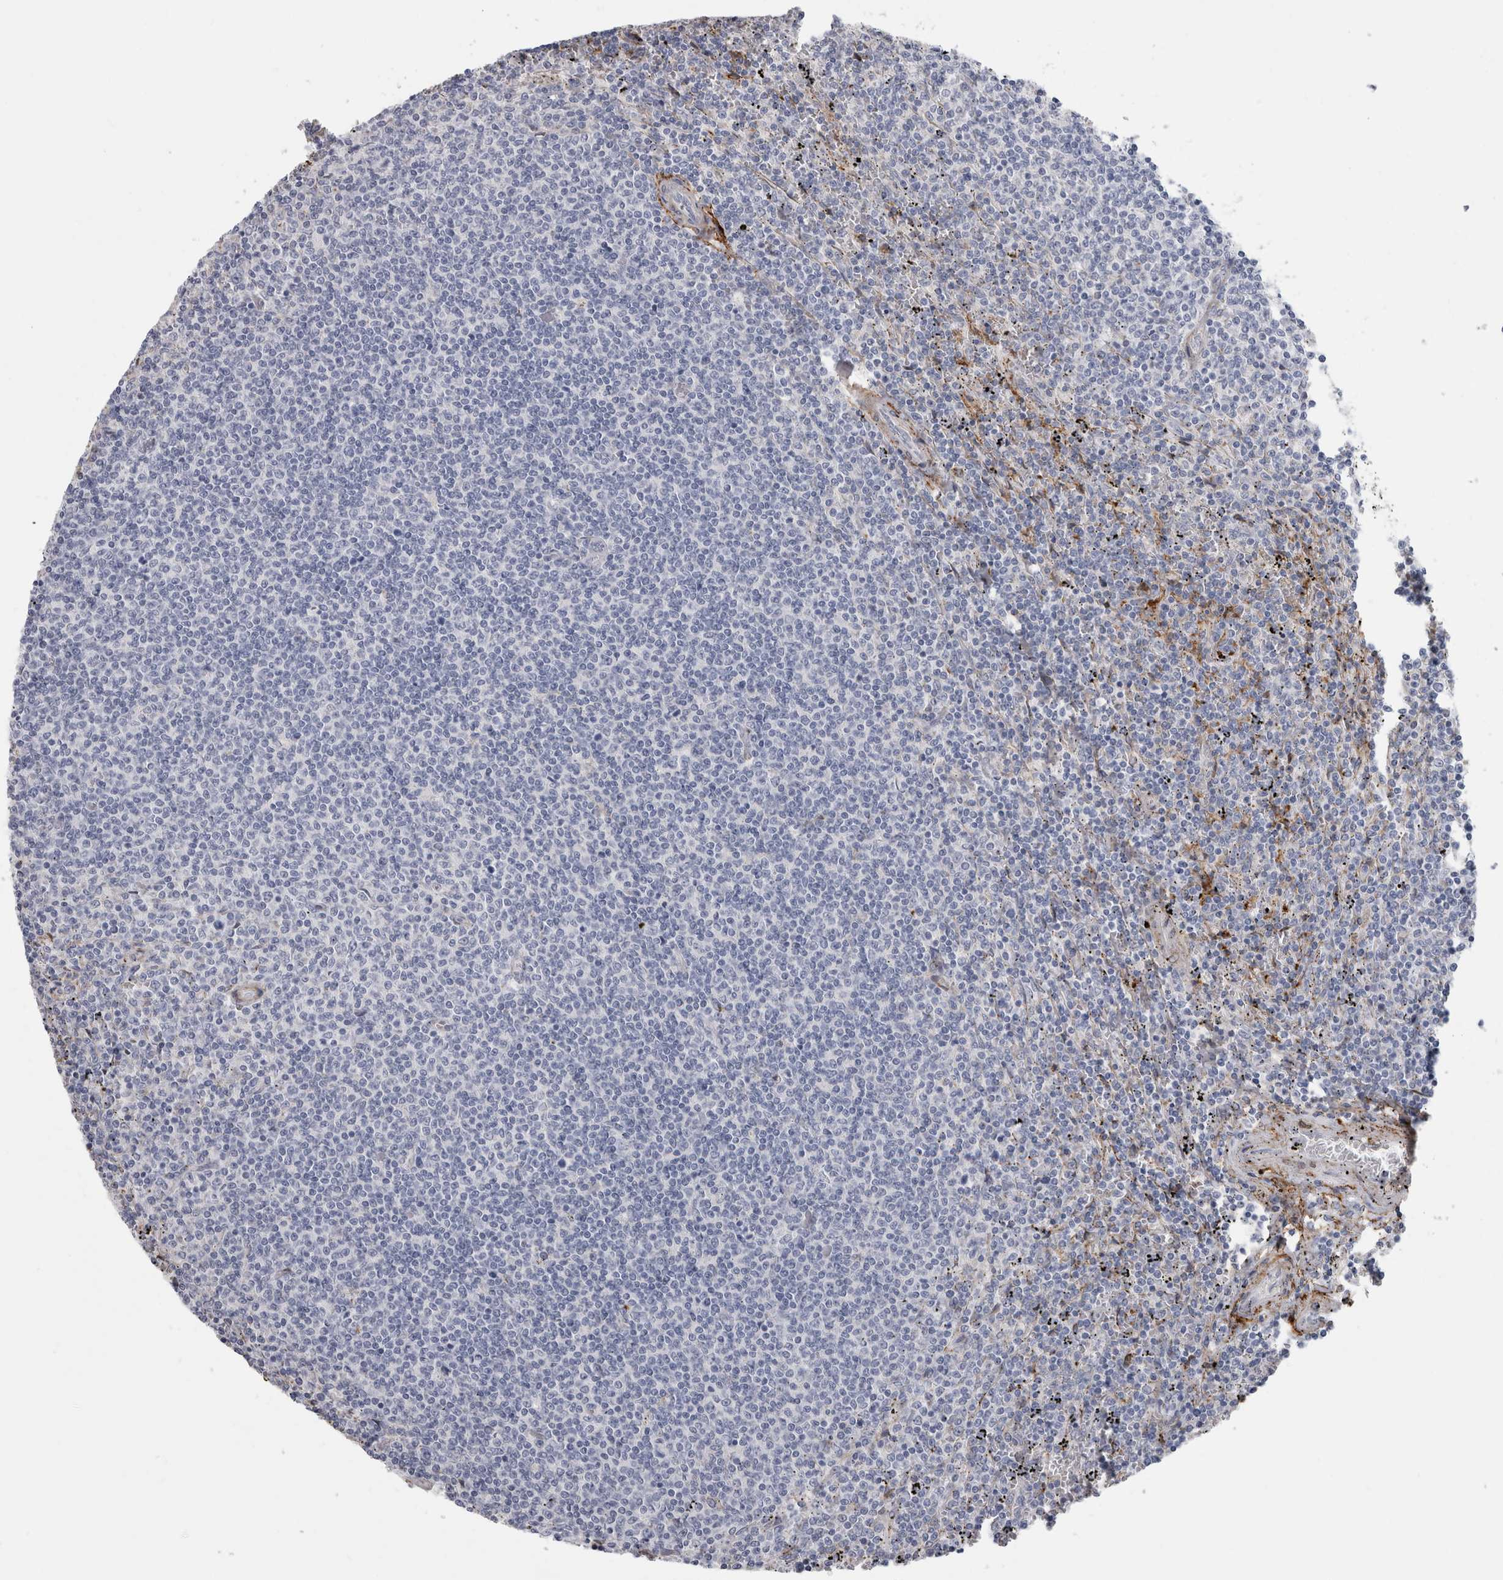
{"staining": {"intensity": "negative", "quantity": "none", "location": "none"}, "tissue": "lymphoma", "cell_type": "Tumor cells", "image_type": "cancer", "snomed": [{"axis": "morphology", "description": "Malignant lymphoma, non-Hodgkin's type, Low grade"}, {"axis": "topography", "description": "Spleen"}], "caption": "This is a image of IHC staining of lymphoma, which shows no expression in tumor cells.", "gene": "DNAJC24", "patient": {"sex": "female", "age": 50}}